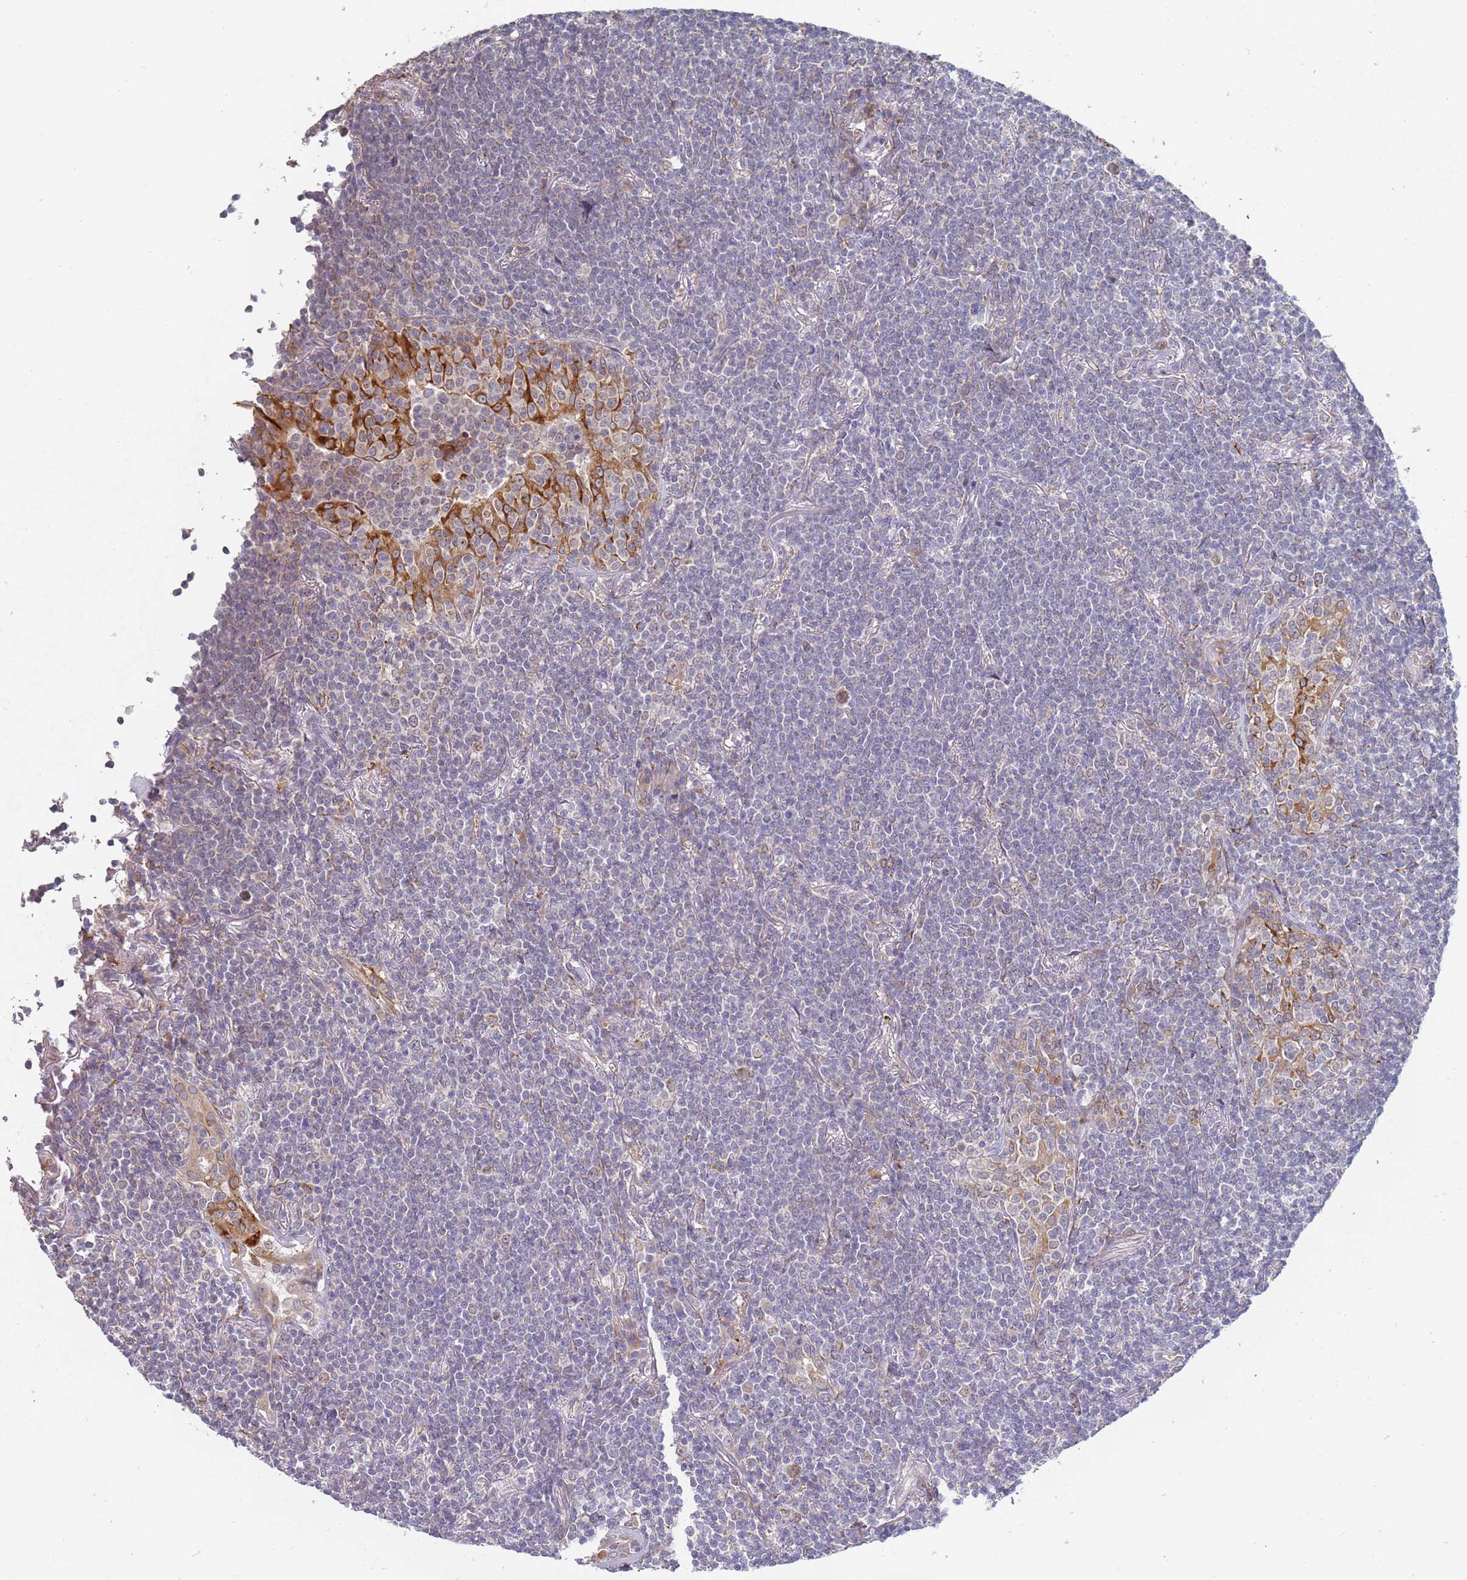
{"staining": {"intensity": "negative", "quantity": "none", "location": "none"}, "tissue": "lymphoma", "cell_type": "Tumor cells", "image_type": "cancer", "snomed": [{"axis": "morphology", "description": "Malignant lymphoma, non-Hodgkin's type, Low grade"}, {"axis": "topography", "description": "Lung"}], "caption": "This is an immunohistochemistry micrograph of human lymphoma. There is no positivity in tumor cells.", "gene": "VRK2", "patient": {"sex": "female", "age": 71}}